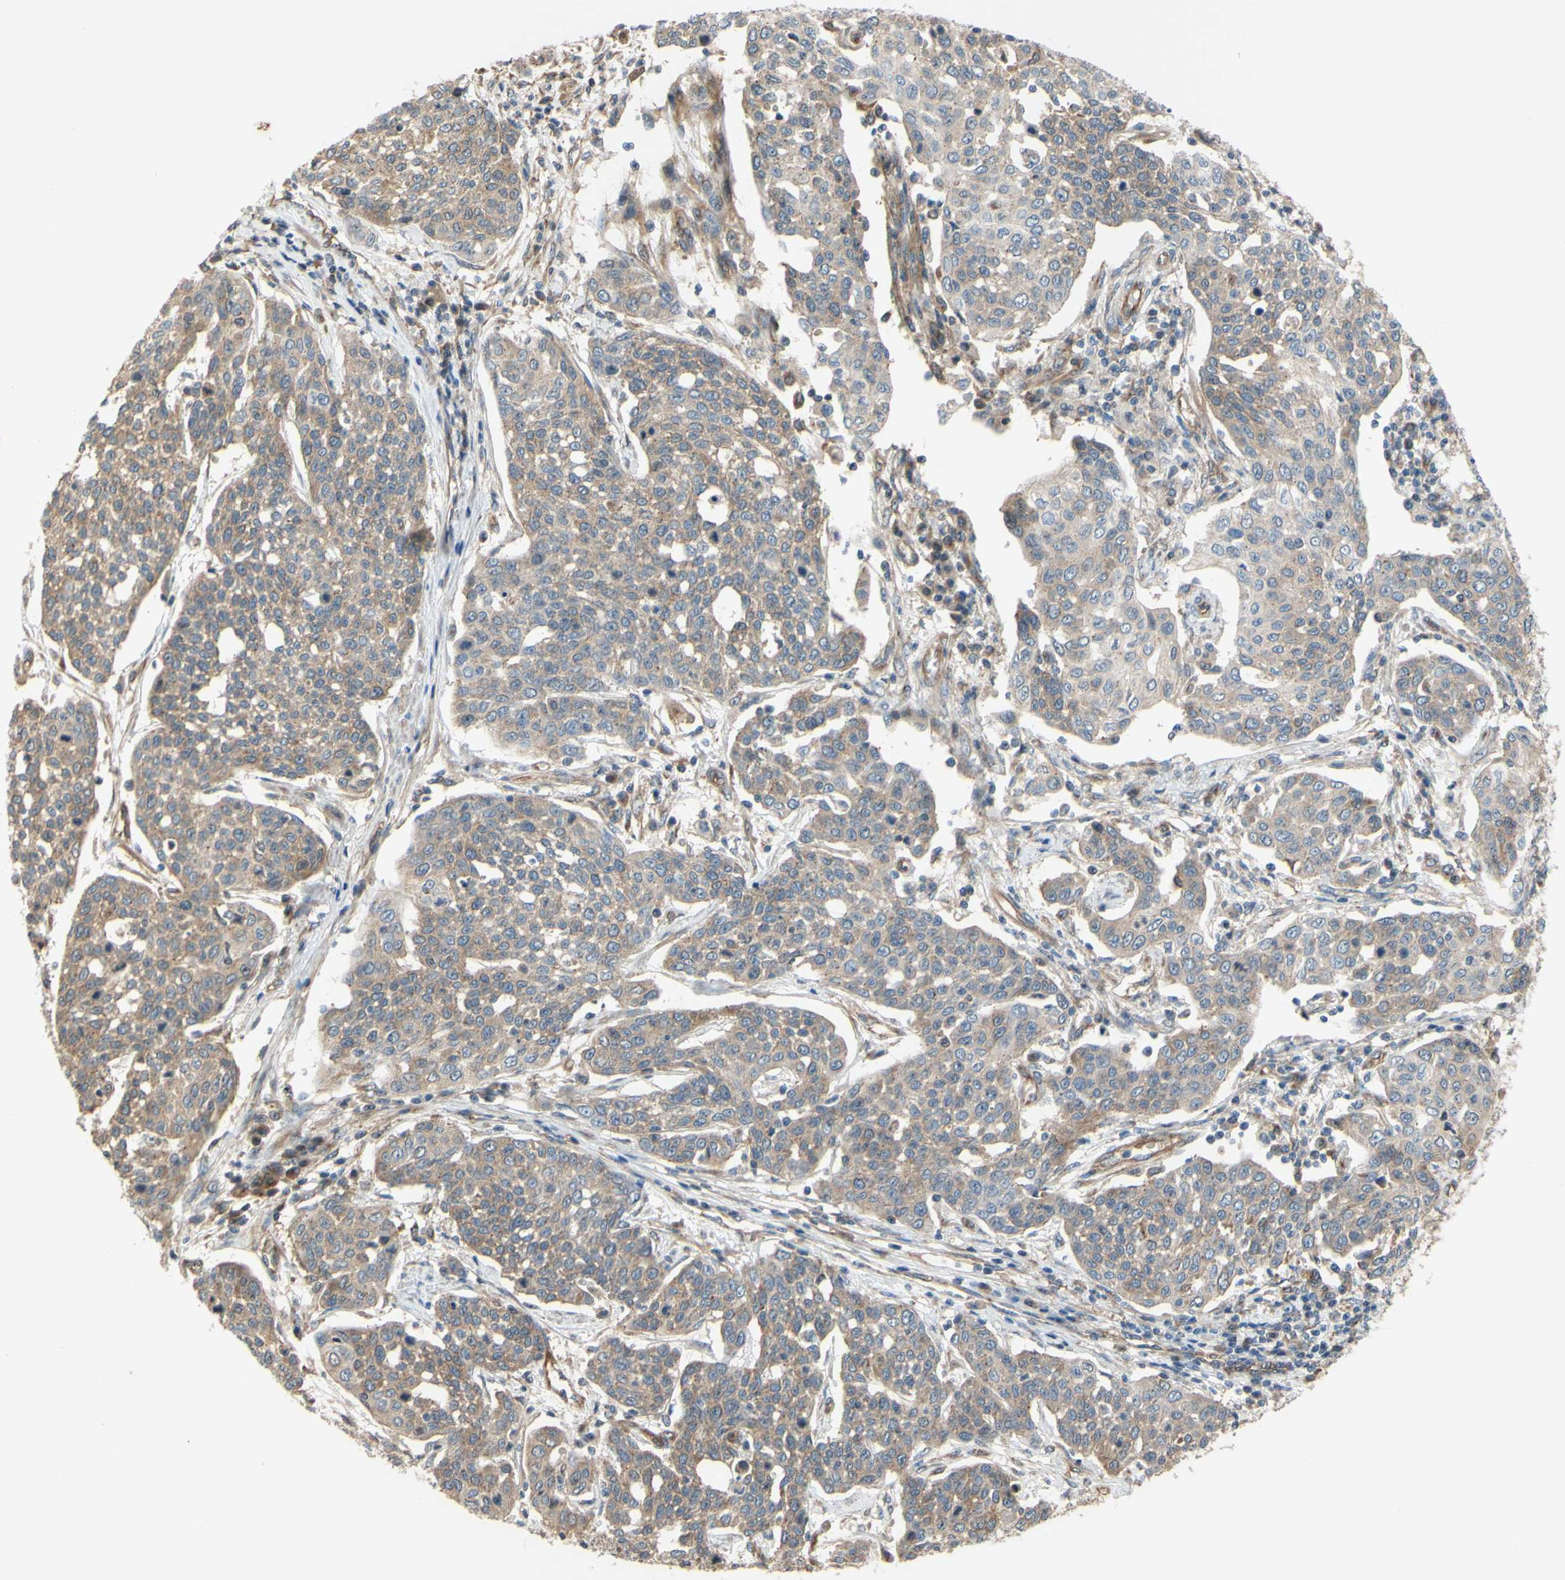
{"staining": {"intensity": "weak", "quantity": ">75%", "location": "cytoplasmic/membranous"}, "tissue": "cervical cancer", "cell_type": "Tumor cells", "image_type": "cancer", "snomed": [{"axis": "morphology", "description": "Squamous cell carcinoma, NOS"}, {"axis": "topography", "description": "Cervix"}], "caption": "Tumor cells reveal low levels of weak cytoplasmic/membranous positivity in approximately >75% of cells in human squamous cell carcinoma (cervical).", "gene": "DYNLRB1", "patient": {"sex": "female", "age": 34}}